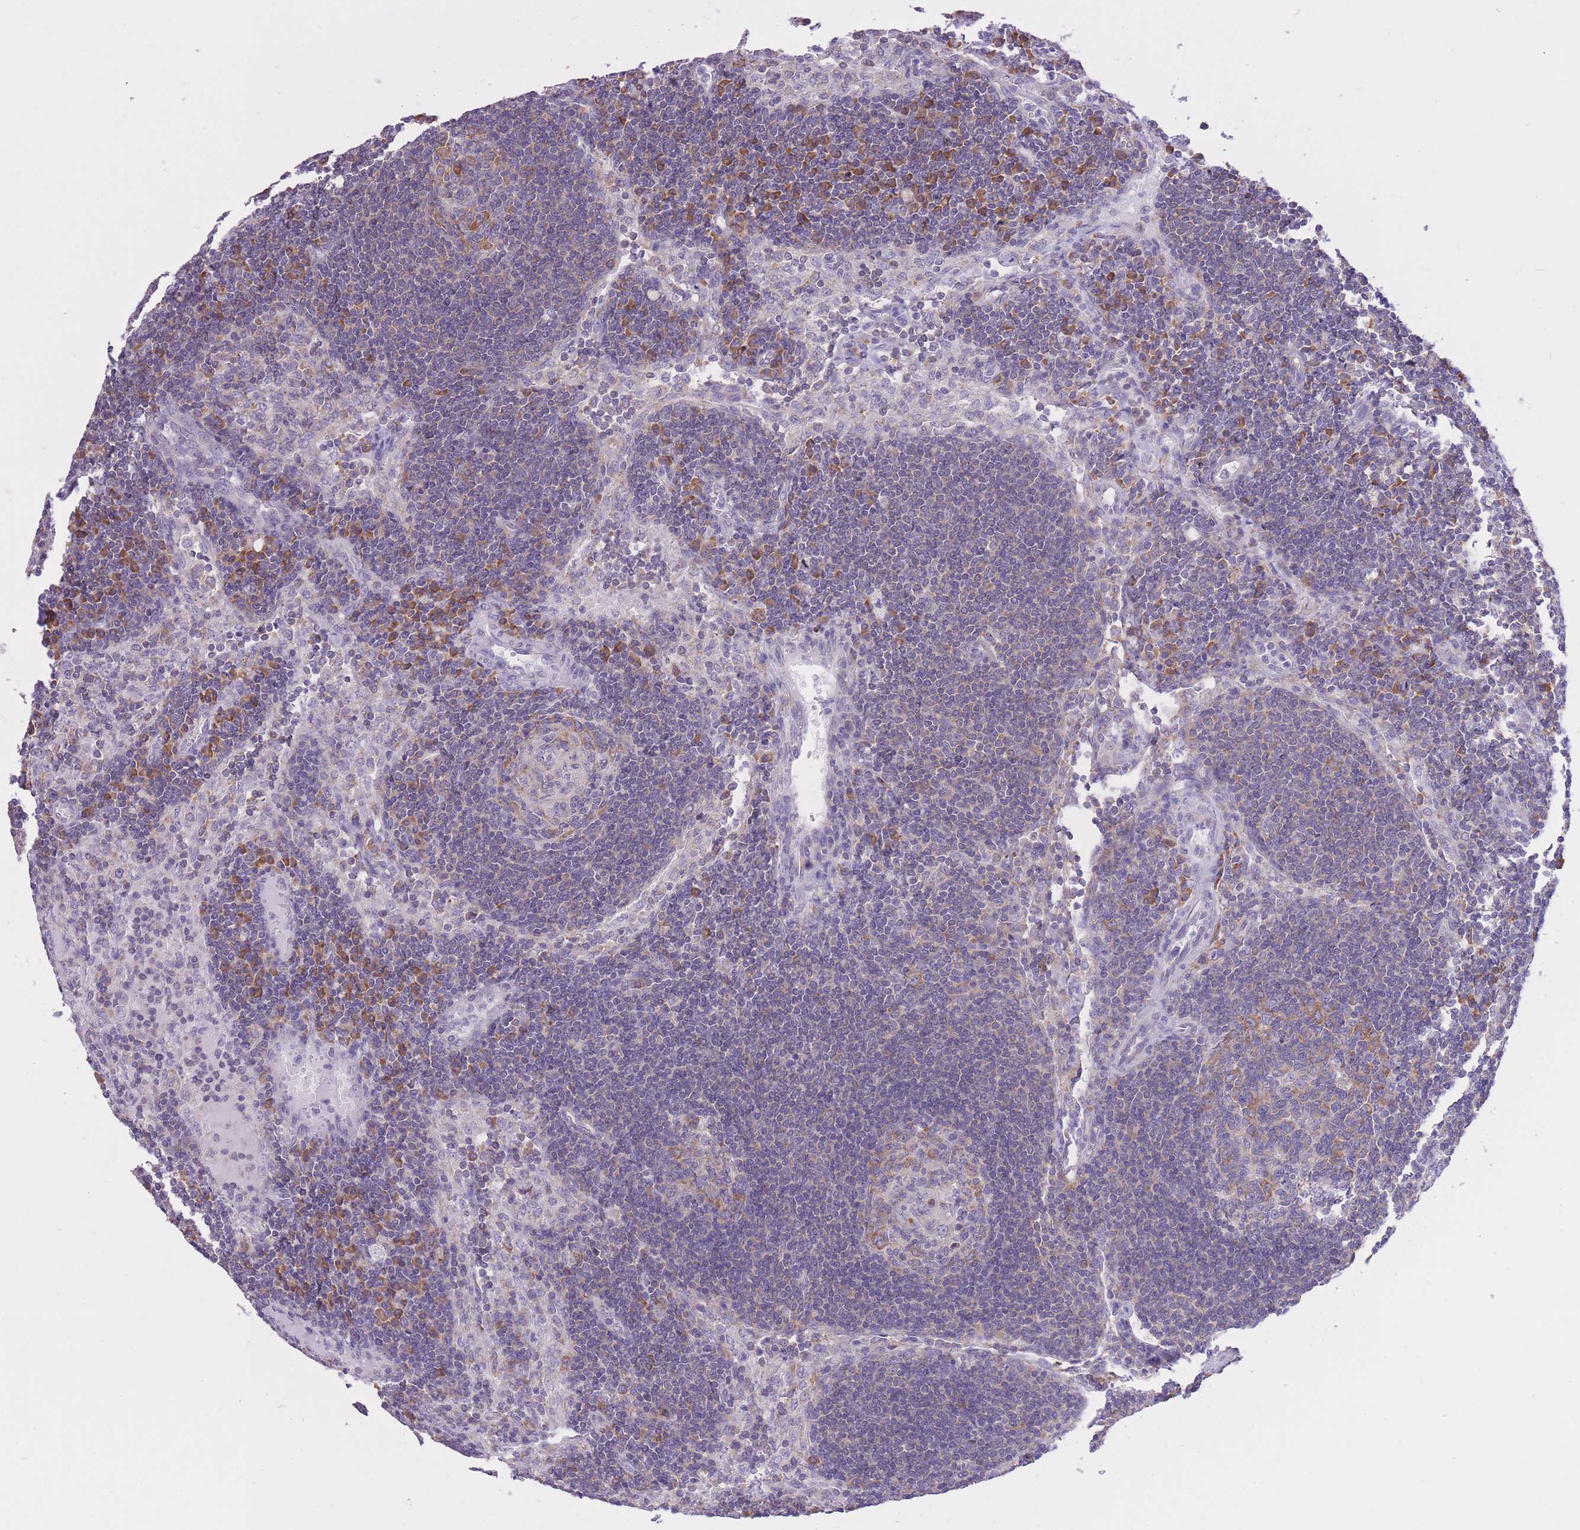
{"staining": {"intensity": "moderate", "quantity": "<25%", "location": "cytoplasmic/membranous"}, "tissue": "lymph node", "cell_type": "Germinal center cells", "image_type": "normal", "snomed": [{"axis": "morphology", "description": "Normal tissue, NOS"}, {"axis": "topography", "description": "Lymph node"}], "caption": "Immunohistochemical staining of benign human lymph node exhibits moderate cytoplasmic/membranous protein positivity in approximately <25% of germinal center cells.", "gene": "ZNF501", "patient": {"sex": "female", "age": 73}}